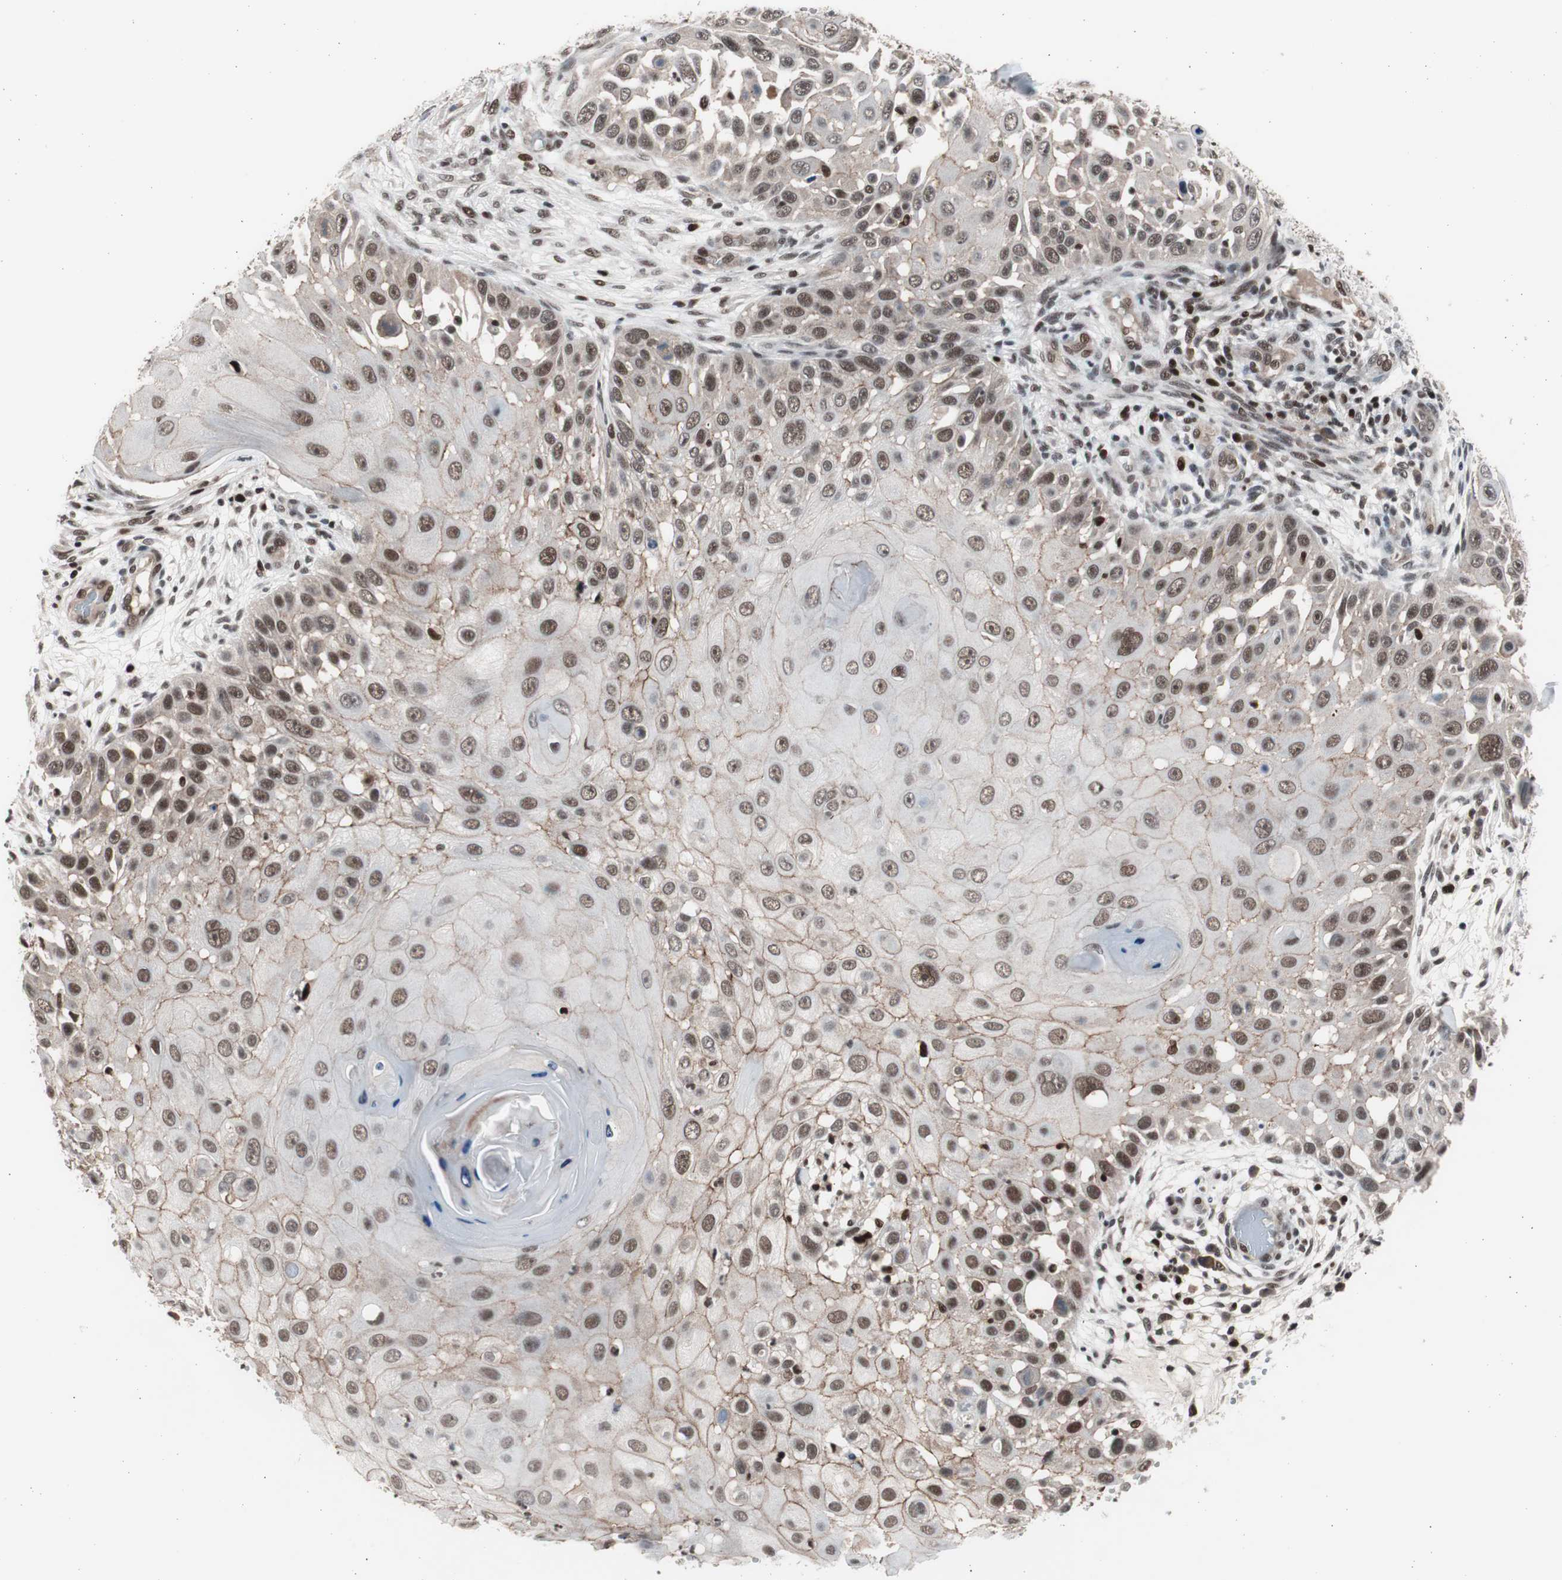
{"staining": {"intensity": "moderate", "quantity": ">75%", "location": "cytoplasmic/membranous,nuclear"}, "tissue": "skin cancer", "cell_type": "Tumor cells", "image_type": "cancer", "snomed": [{"axis": "morphology", "description": "Squamous cell carcinoma, NOS"}, {"axis": "topography", "description": "Skin"}], "caption": "This image demonstrates squamous cell carcinoma (skin) stained with immunohistochemistry to label a protein in brown. The cytoplasmic/membranous and nuclear of tumor cells show moderate positivity for the protein. Nuclei are counter-stained blue.", "gene": "RPA1", "patient": {"sex": "female", "age": 44}}